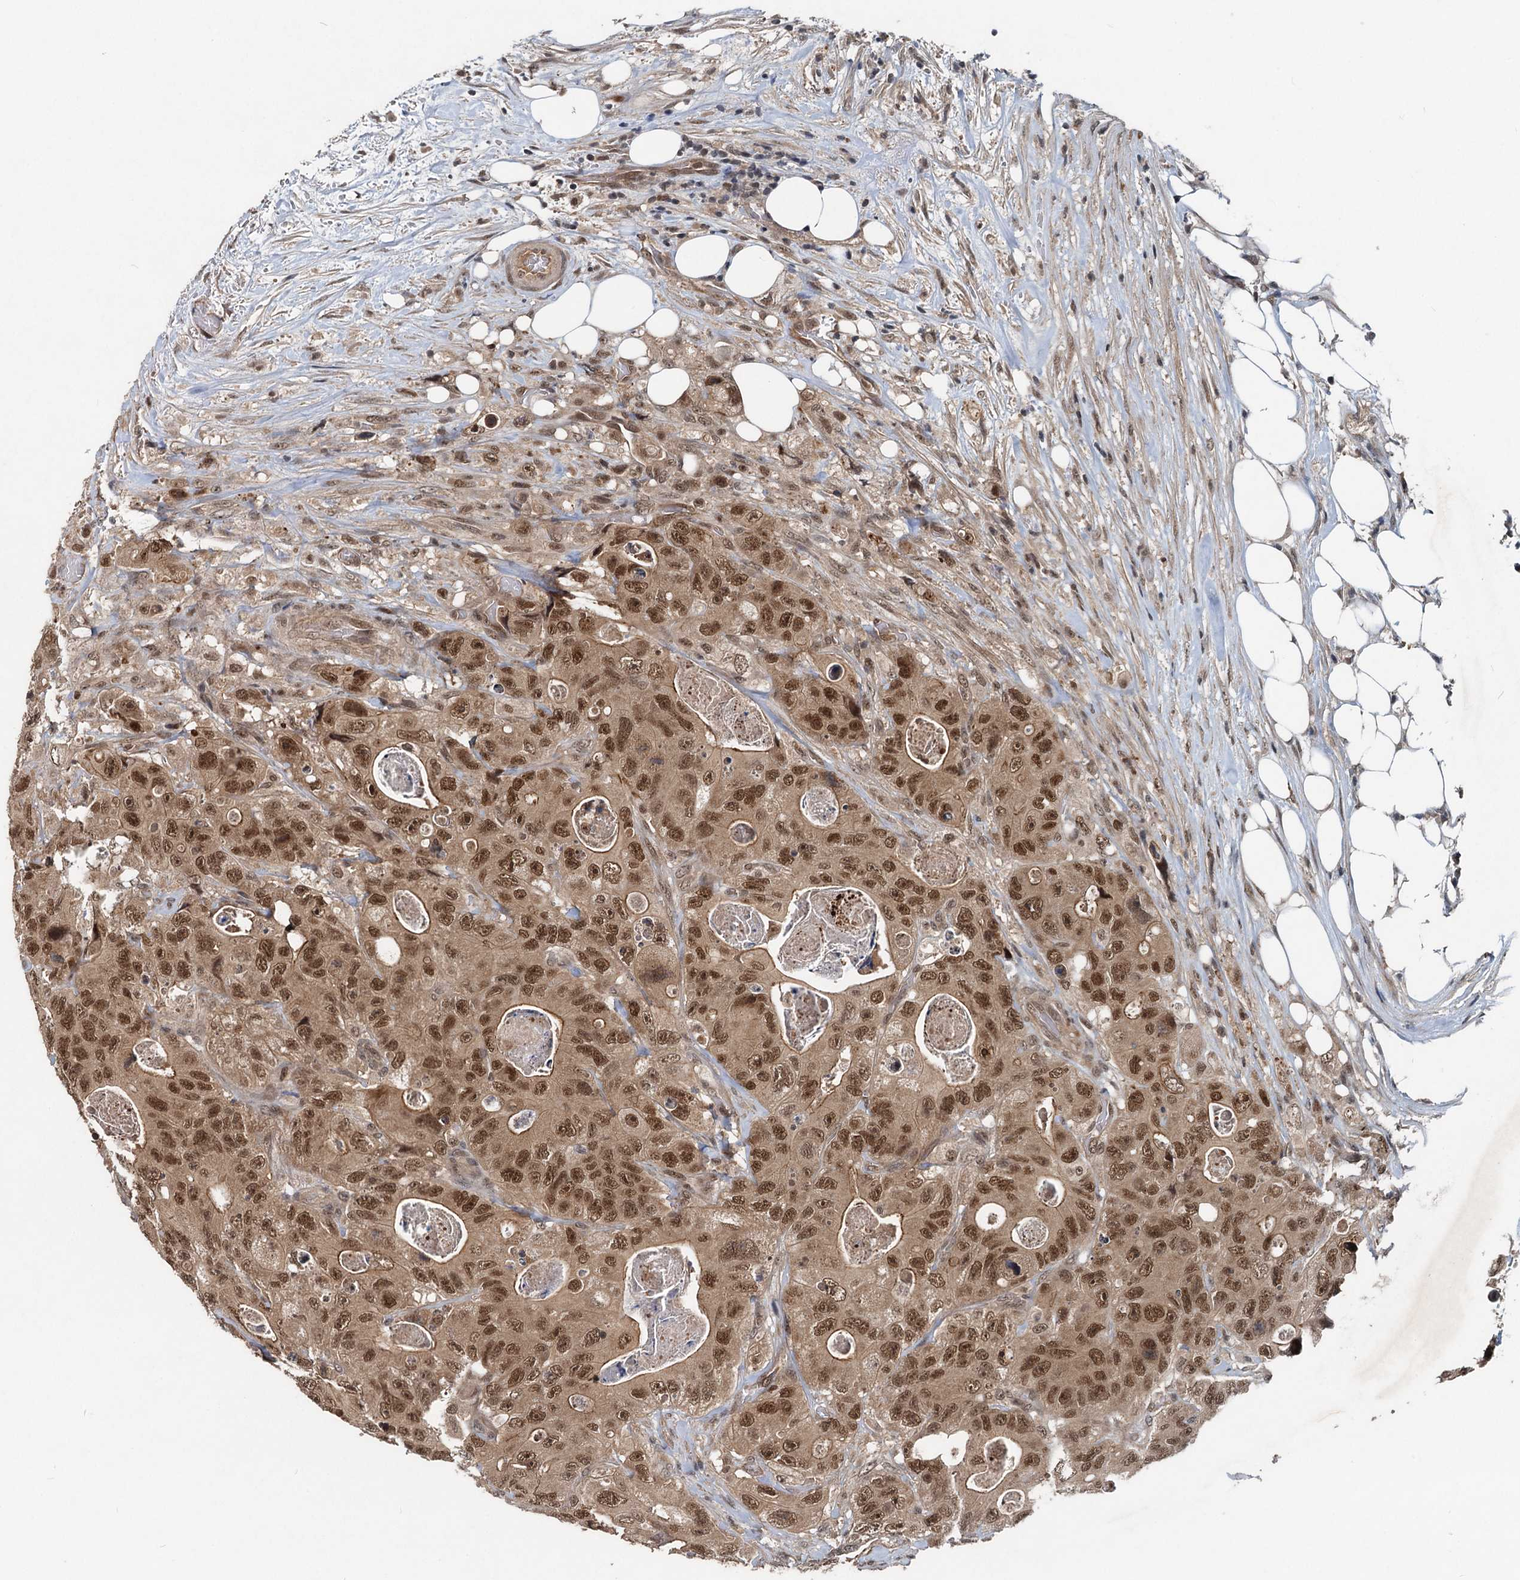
{"staining": {"intensity": "moderate", "quantity": ">75%", "location": "cytoplasmic/membranous,nuclear"}, "tissue": "colorectal cancer", "cell_type": "Tumor cells", "image_type": "cancer", "snomed": [{"axis": "morphology", "description": "Adenocarcinoma, NOS"}, {"axis": "topography", "description": "Colon"}], "caption": "Human colorectal cancer stained with a protein marker demonstrates moderate staining in tumor cells.", "gene": "RITA1", "patient": {"sex": "female", "age": 46}}